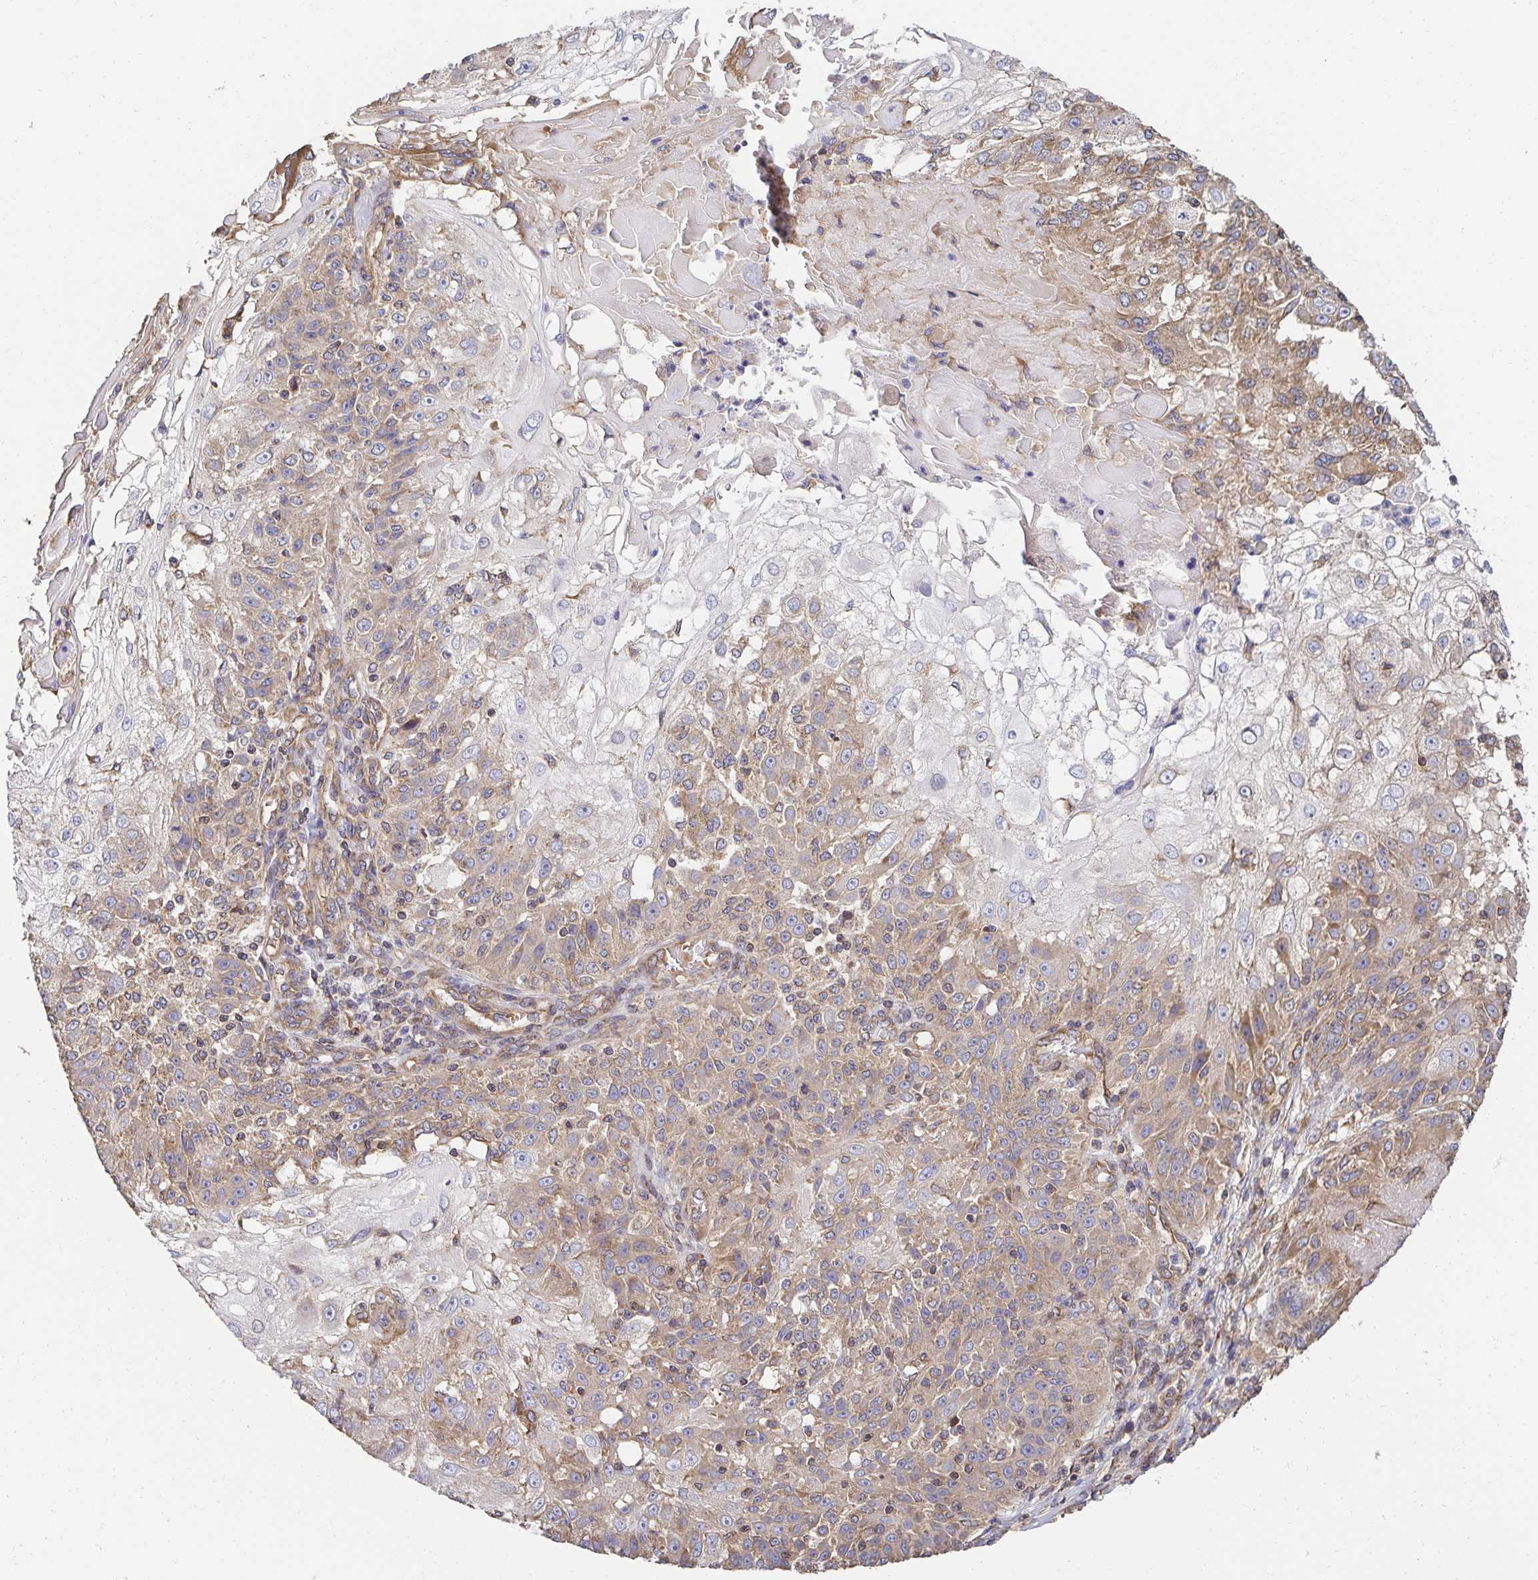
{"staining": {"intensity": "moderate", "quantity": ">75%", "location": "cytoplasmic/membranous"}, "tissue": "skin cancer", "cell_type": "Tumor cells", "image_type": "cancer", "snomed": [{"axis": "morphology", "description": "Normal tissue, NOS"}, {"axis": "morphology", "description": "Squamous cell carcinoma, NOS"}, {"axis": "topography", "description": "Skin"}], "caption": "Squamous cell carcinoma (skin) stained with a protein marker shows moderate staining in tumor cells.", "gene": "APBB1", "patient": {"sex": "female", "age": 83}}